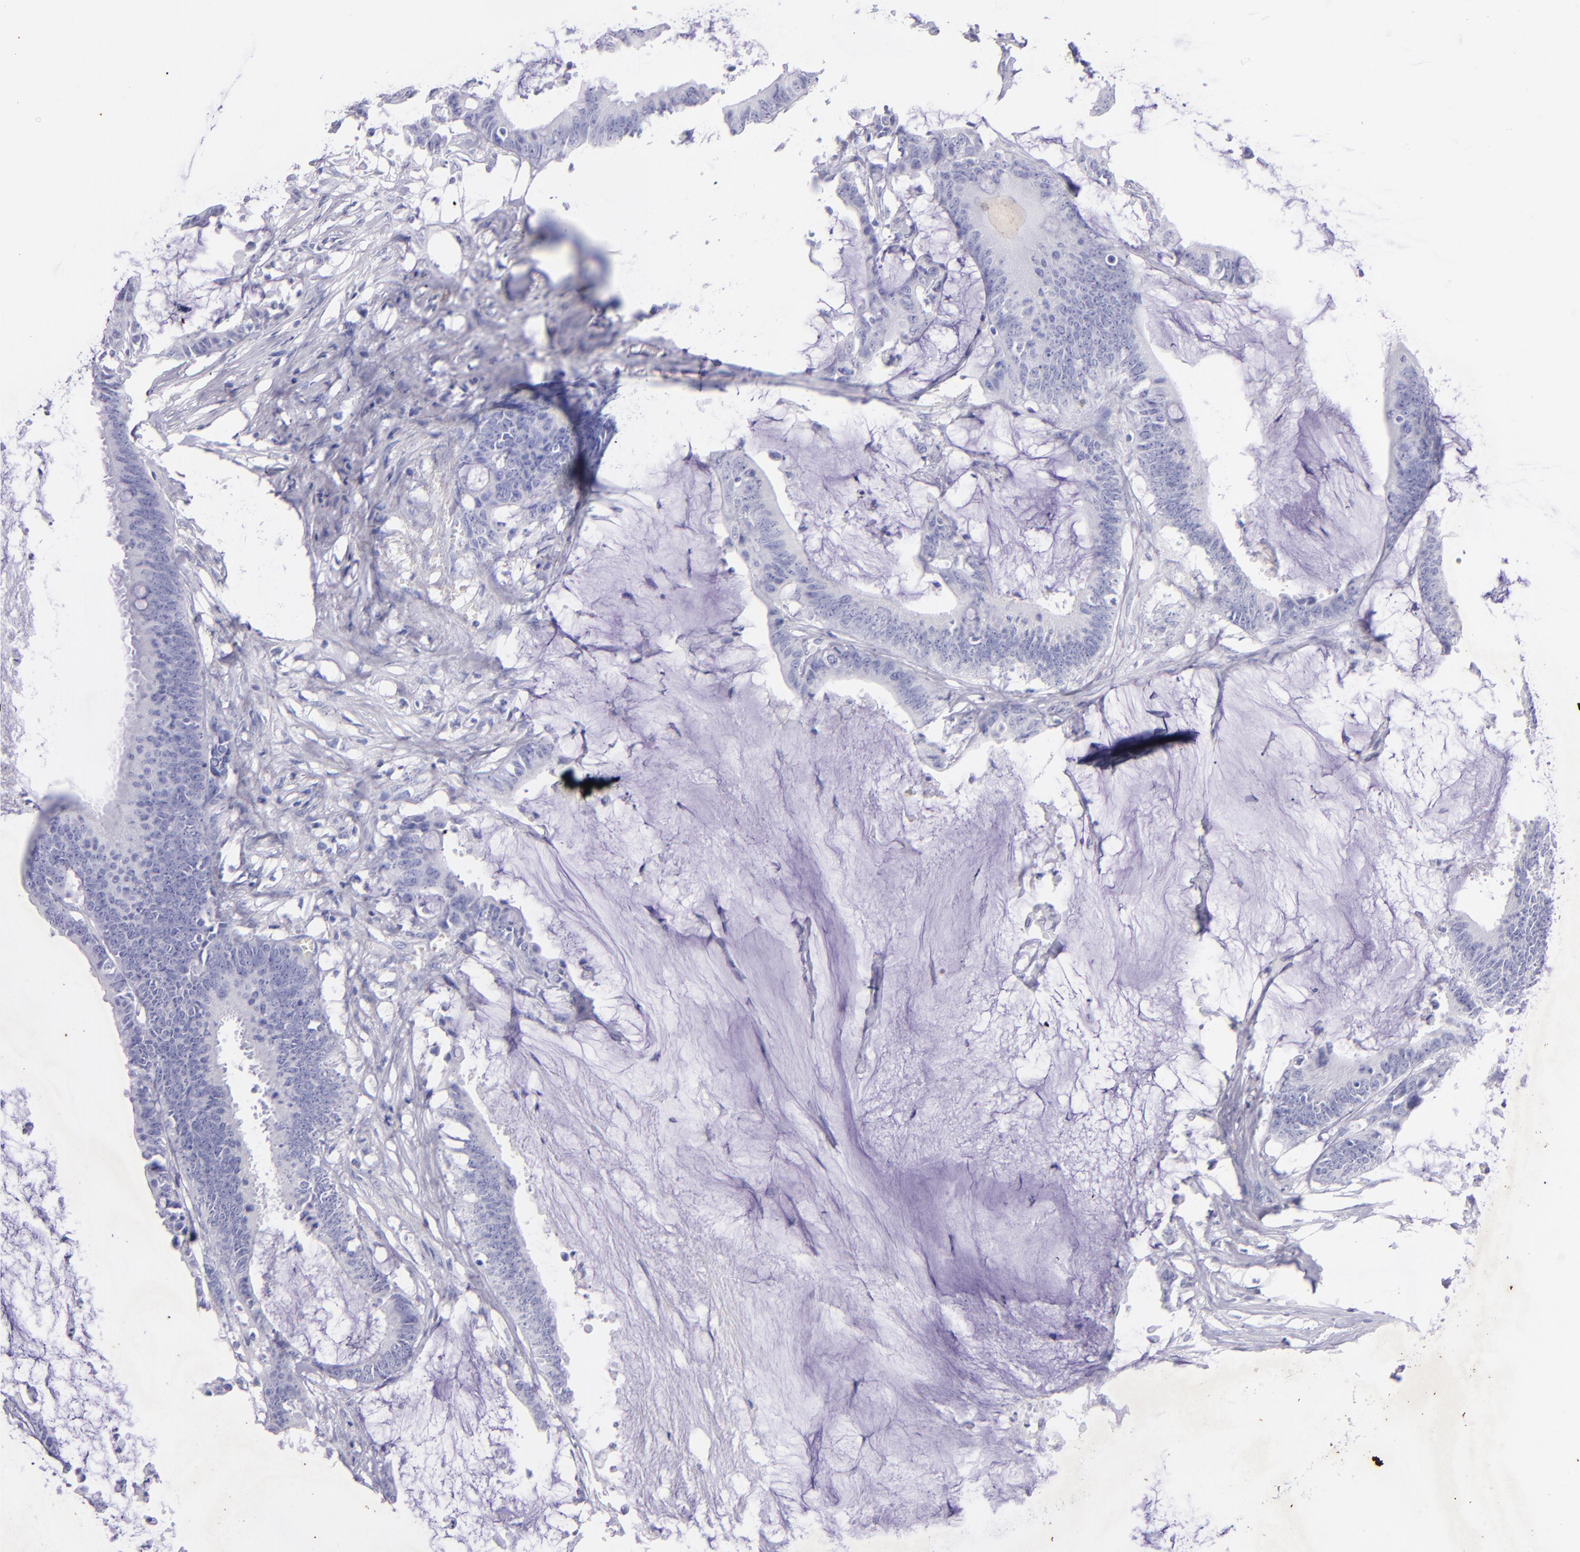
{"staining": {"intensity": "negative", "quantity": "none", "location": "none"}, "tissue": "colorectal cancer", "cell_type": "Tumor cells", "image_type": "cancer", "snomed": [{"axis": "morphology", "description": "Adenocarcinoma, NOS"}, {"axis": "topography", "description": "Rectum"}], "caption": "Tumor cells are negative for brown protein staining in adenocarcinoma (colorectal).", "gene": "UCHL1", "patient": {"sex": "female", "age": 66}}